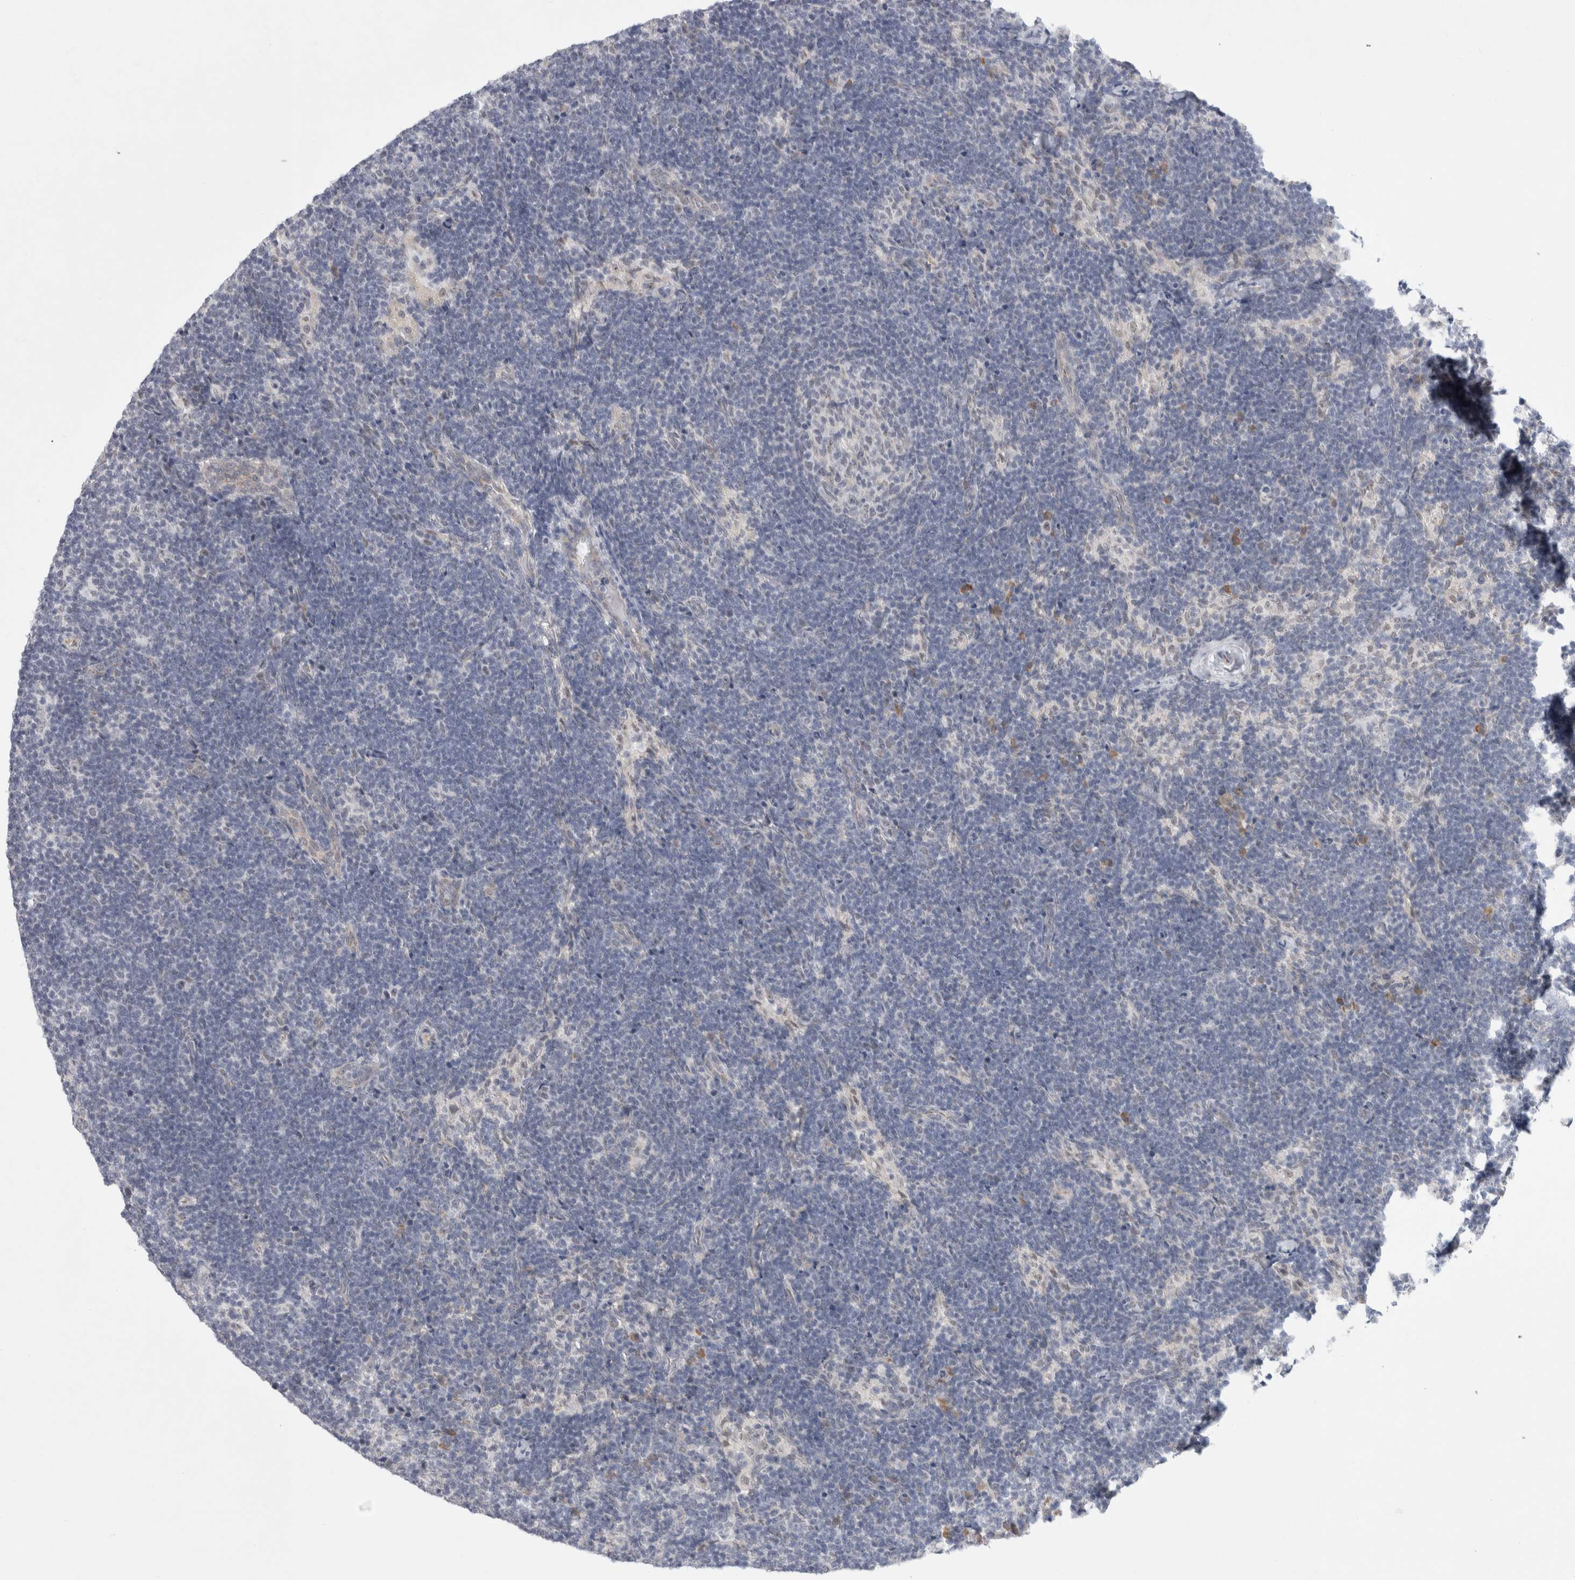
{"staining": {"intensity": "negative", "quantity": "none", "location": "none"}, "tissue": "lymph node", "cell_type": "Germinal center cells", "image_type": "normal", "snomed": [{"axis": "morphology", "description": "Normal tissue, NOS"}, {"axis": "topography", "description": "Lymph node"}], "caption": "Immunohistochemical staining of unremarkable human lymph node shows no significant expression in germinal center cells. (Brightfield microscopy of DAB IHC at high magnification).", "gene": "TRMT1L", "patient": {"sex": "female", "age": 22}}